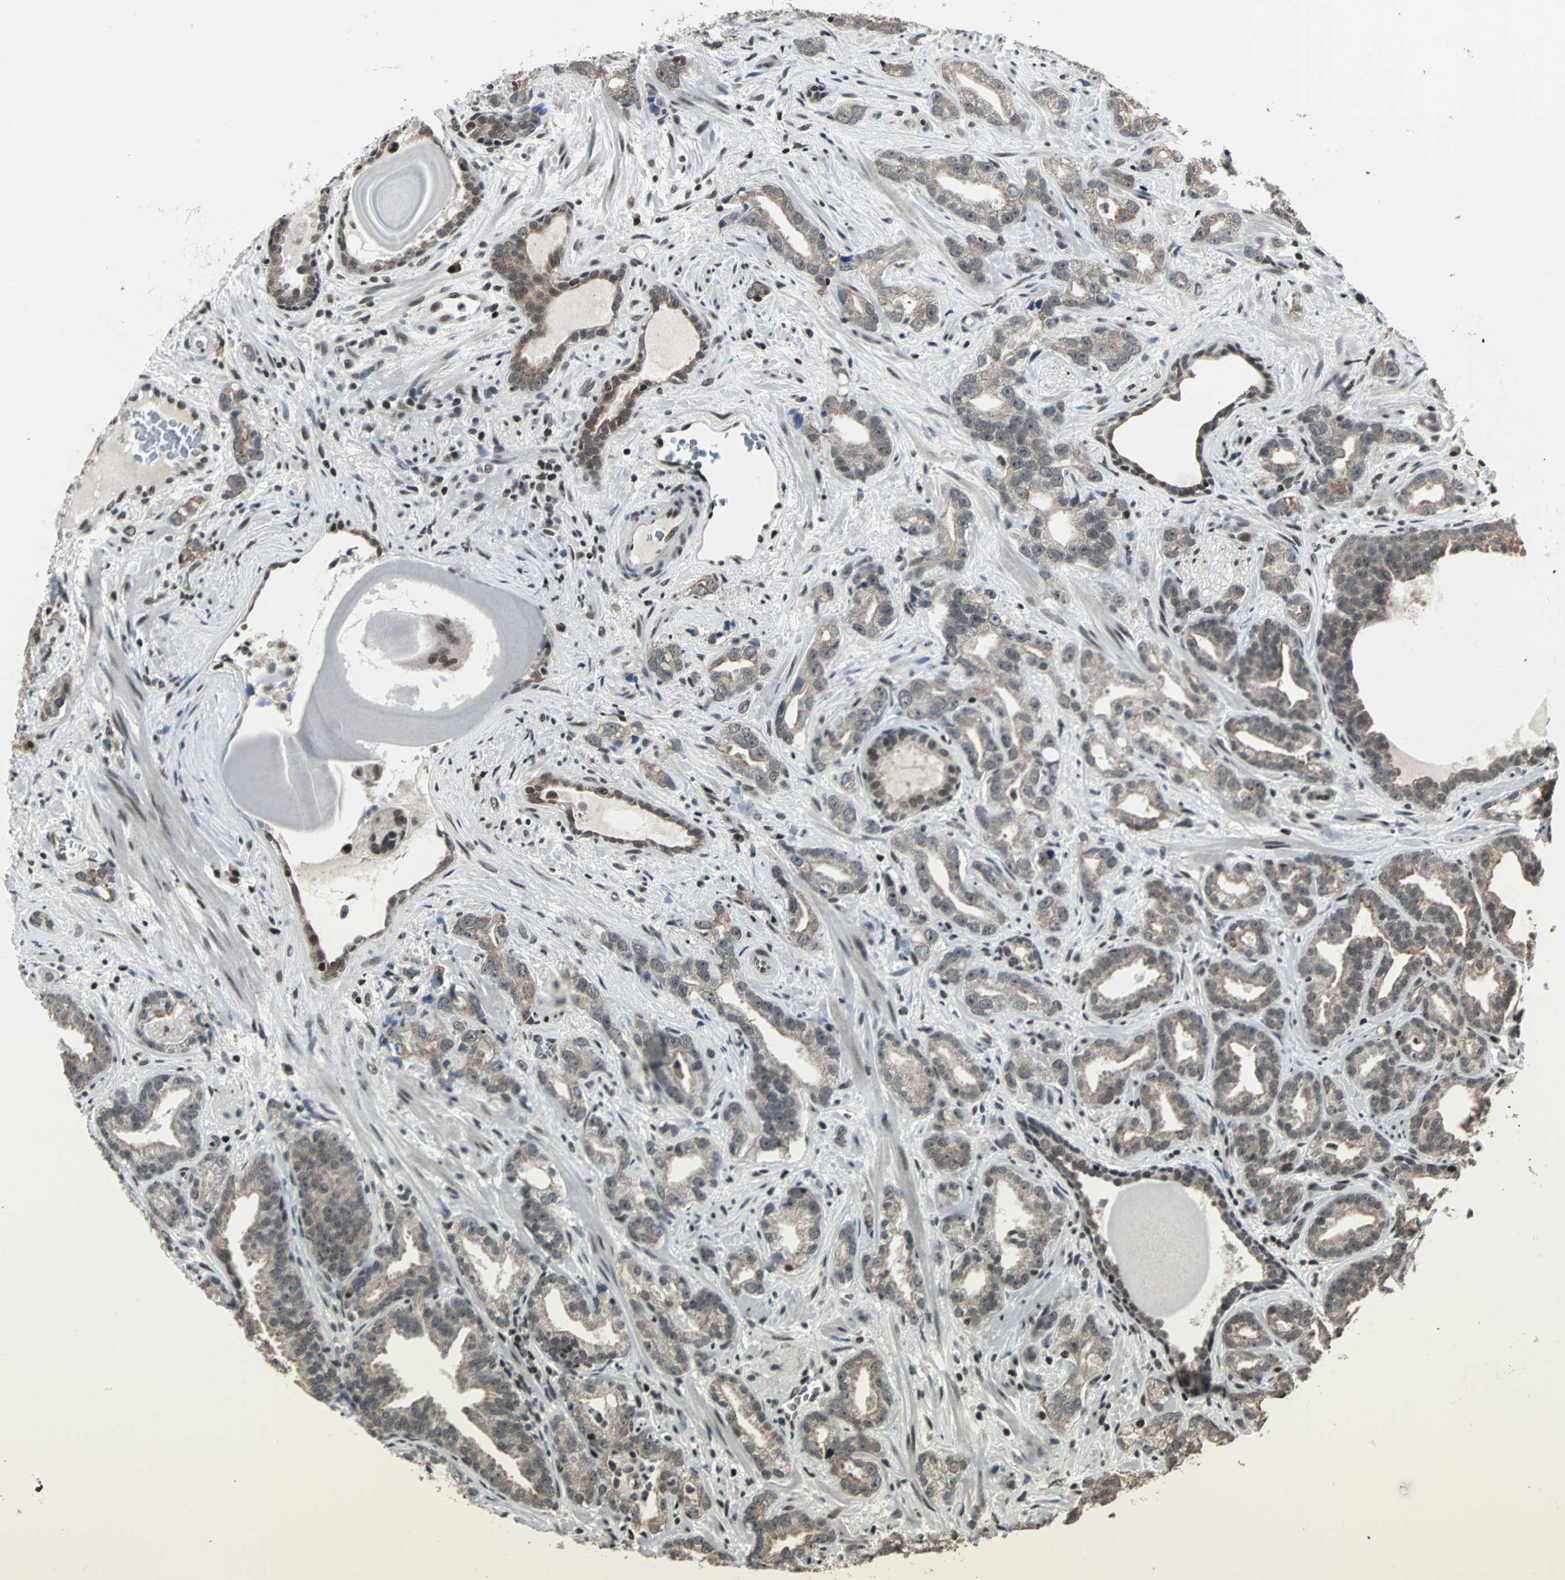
{"staining": {"intensity": "weak", "quantity": ">75%", "location": "cytoplasmic/membranous,nuclear"}, "tissue": "prostate cancer", "cell_type": "Tumor cells", "image_type": "cancer", "snomed": [{"axis": "morphology", "description": "Adenocarcinoma, Low grade"}, {"axis": "topography", "description": "Prostate"}], "caption": "Protein expression analysis of human prostate cancer (low-grade adenocarcinoma) reveals weak cytoplasmic/membranous and nuclear positivity in about >75% of tumor cells. (DAB (3,3'-diaminobenzidine) IHC with brightfield microscopy, high magnification).", "gene": "TERF2IP", "patient": {"sex": "male", "age": 63}}